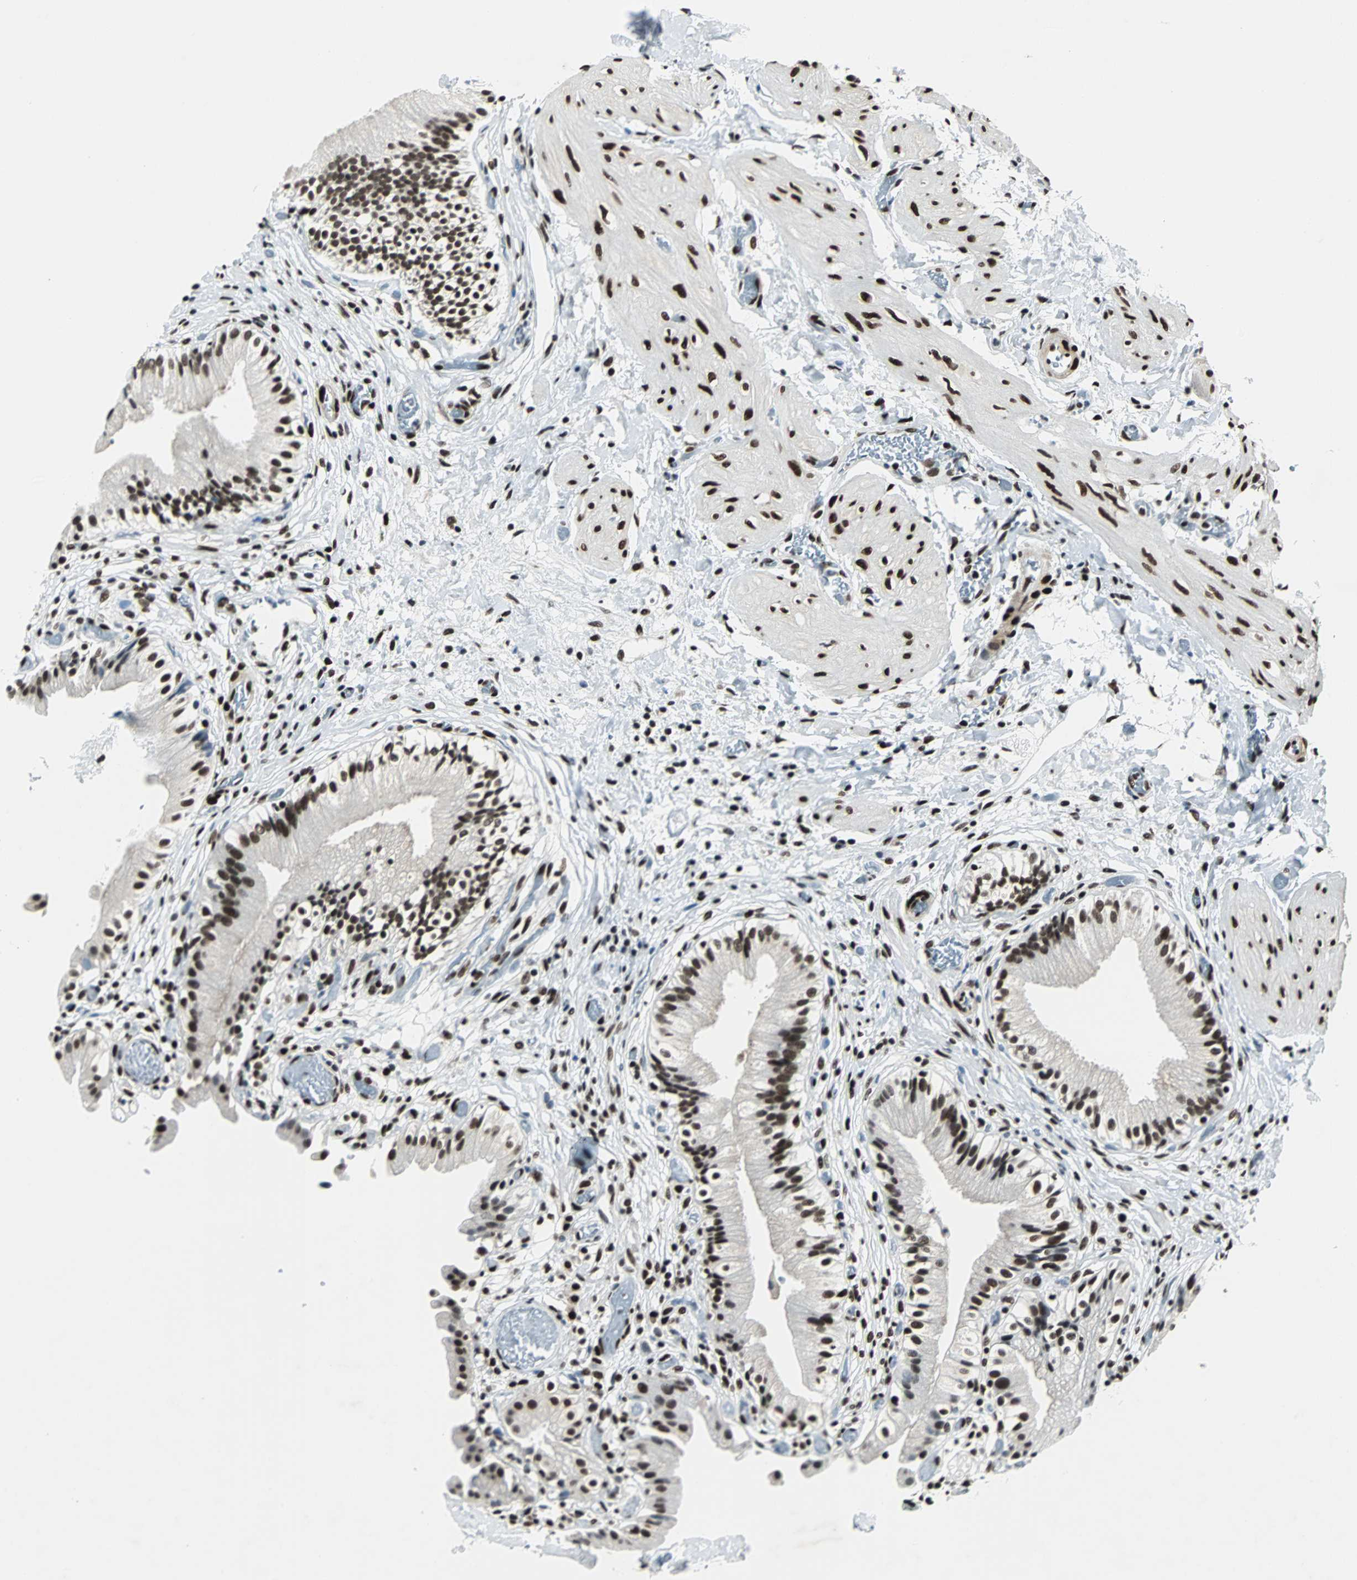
{"staining": {"intensity": "strong", "quantity": ">75%", "location": "nuclear"}, "tissue": "gallbladder", "cell_type": "Glandular cells", "image_type": "normal", "snomed": [{"axis": "morphology", "description": "Normal tissue, NOS"}, {"axis": "topography", "description": "Gallbladder"}], "caption": "This is a photomicrograph of immunohistochemistry (IHC) staining of normal gallbladder, which shows strong staining in the nuclear of glandular cells.", "gene": "MEF2D", "patient": {"sex": "male", "age": 65}}